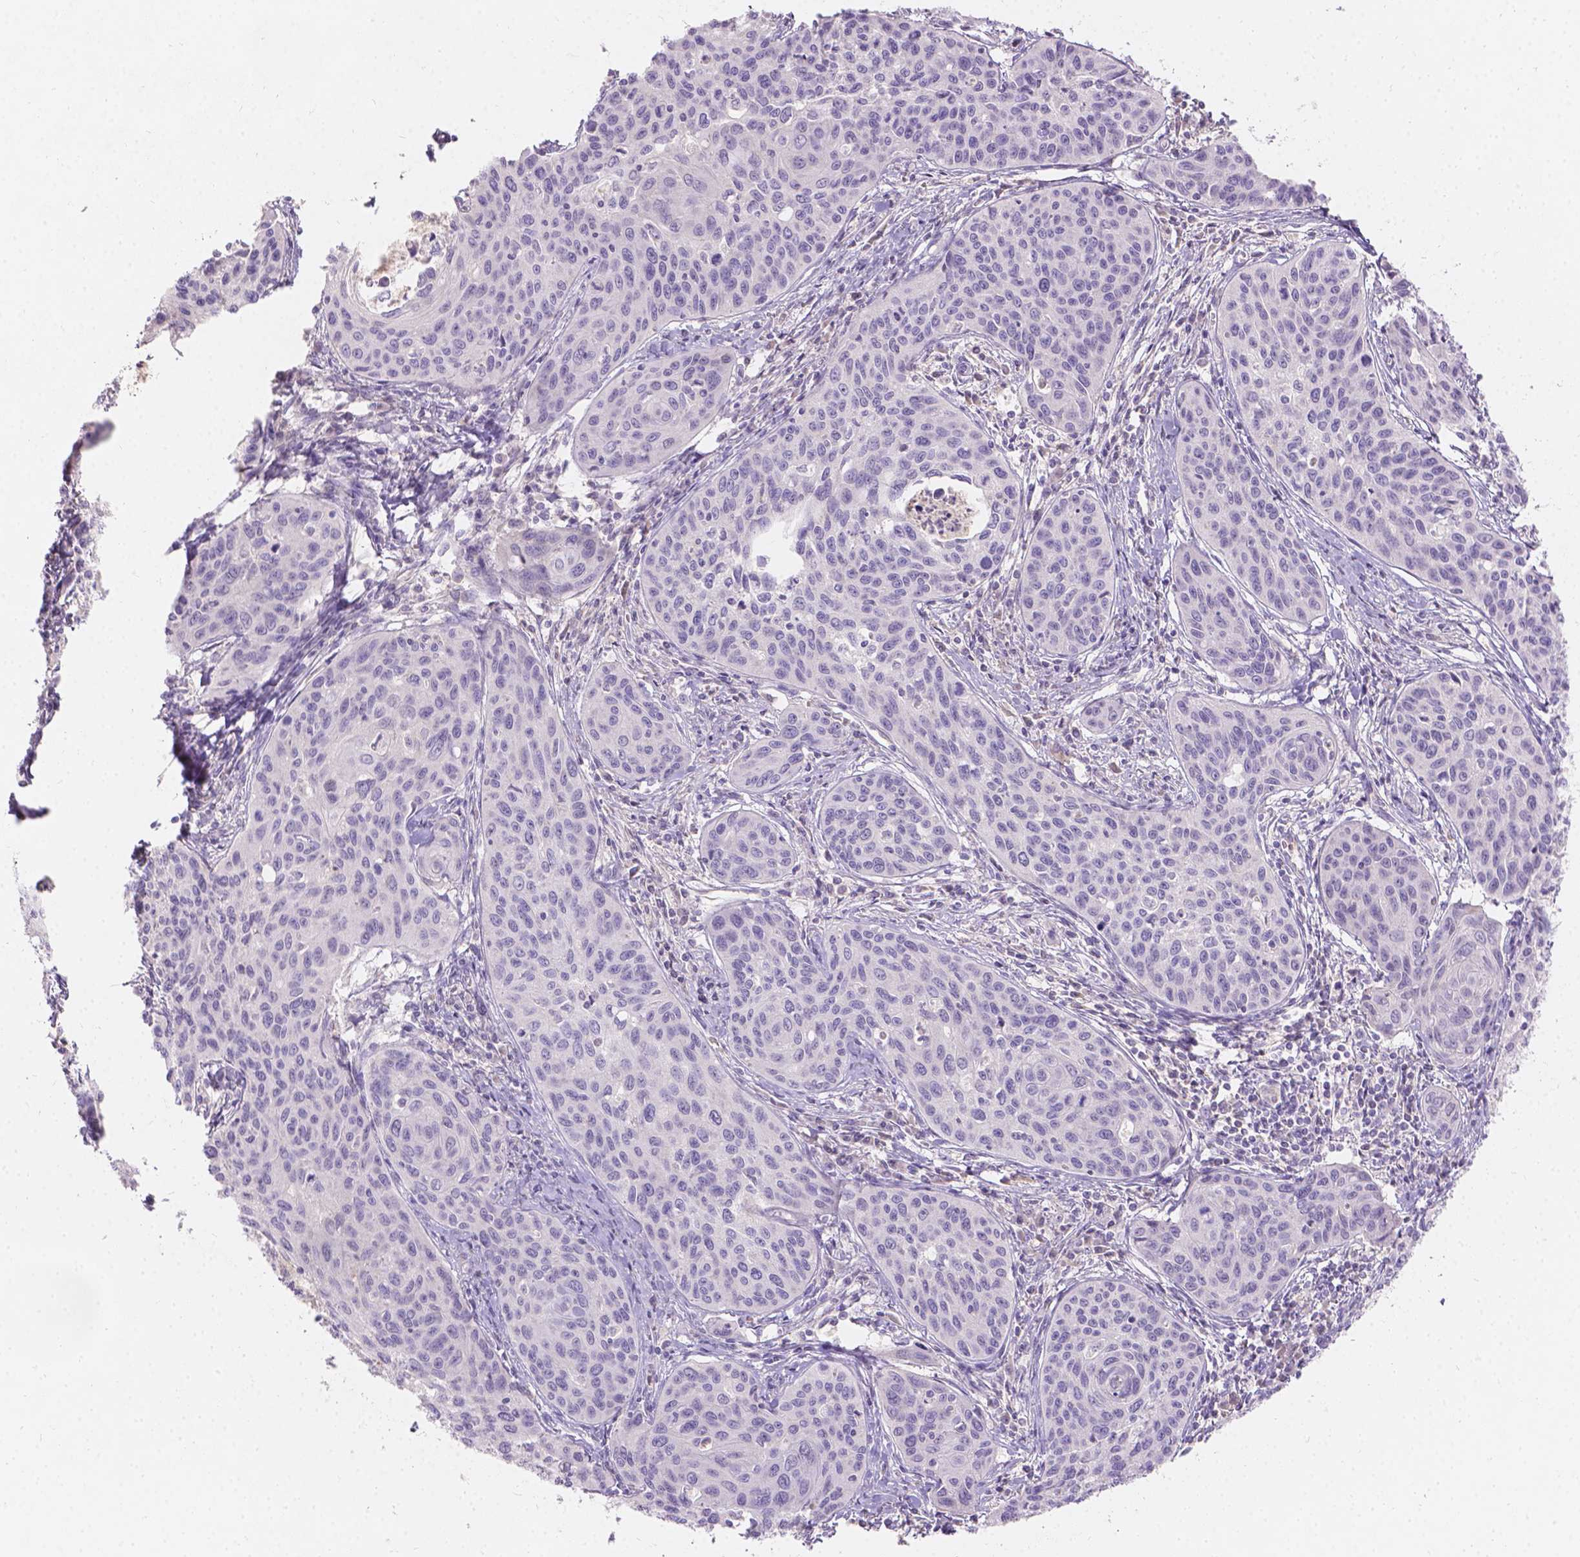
{"staining": {"intensity": "negative", "quantity": "none", "location": "none"}, "tissue": "cervical cancer", "cell_type": "Tumor cells", "image_type": "cancer", "snomed": [{"axis": "morphology", "description": "Squamous cell carcinoma, NOS"}, {"axis": "topography", "description": "Cervix"}], "caption": "Squamous cell carcinoma (cervical) was stained to show a protein in brown. There is no significant expression in tumor cells.", "gene": "DCAF4L1", "patient": {"sex": "female", "age": 31}}